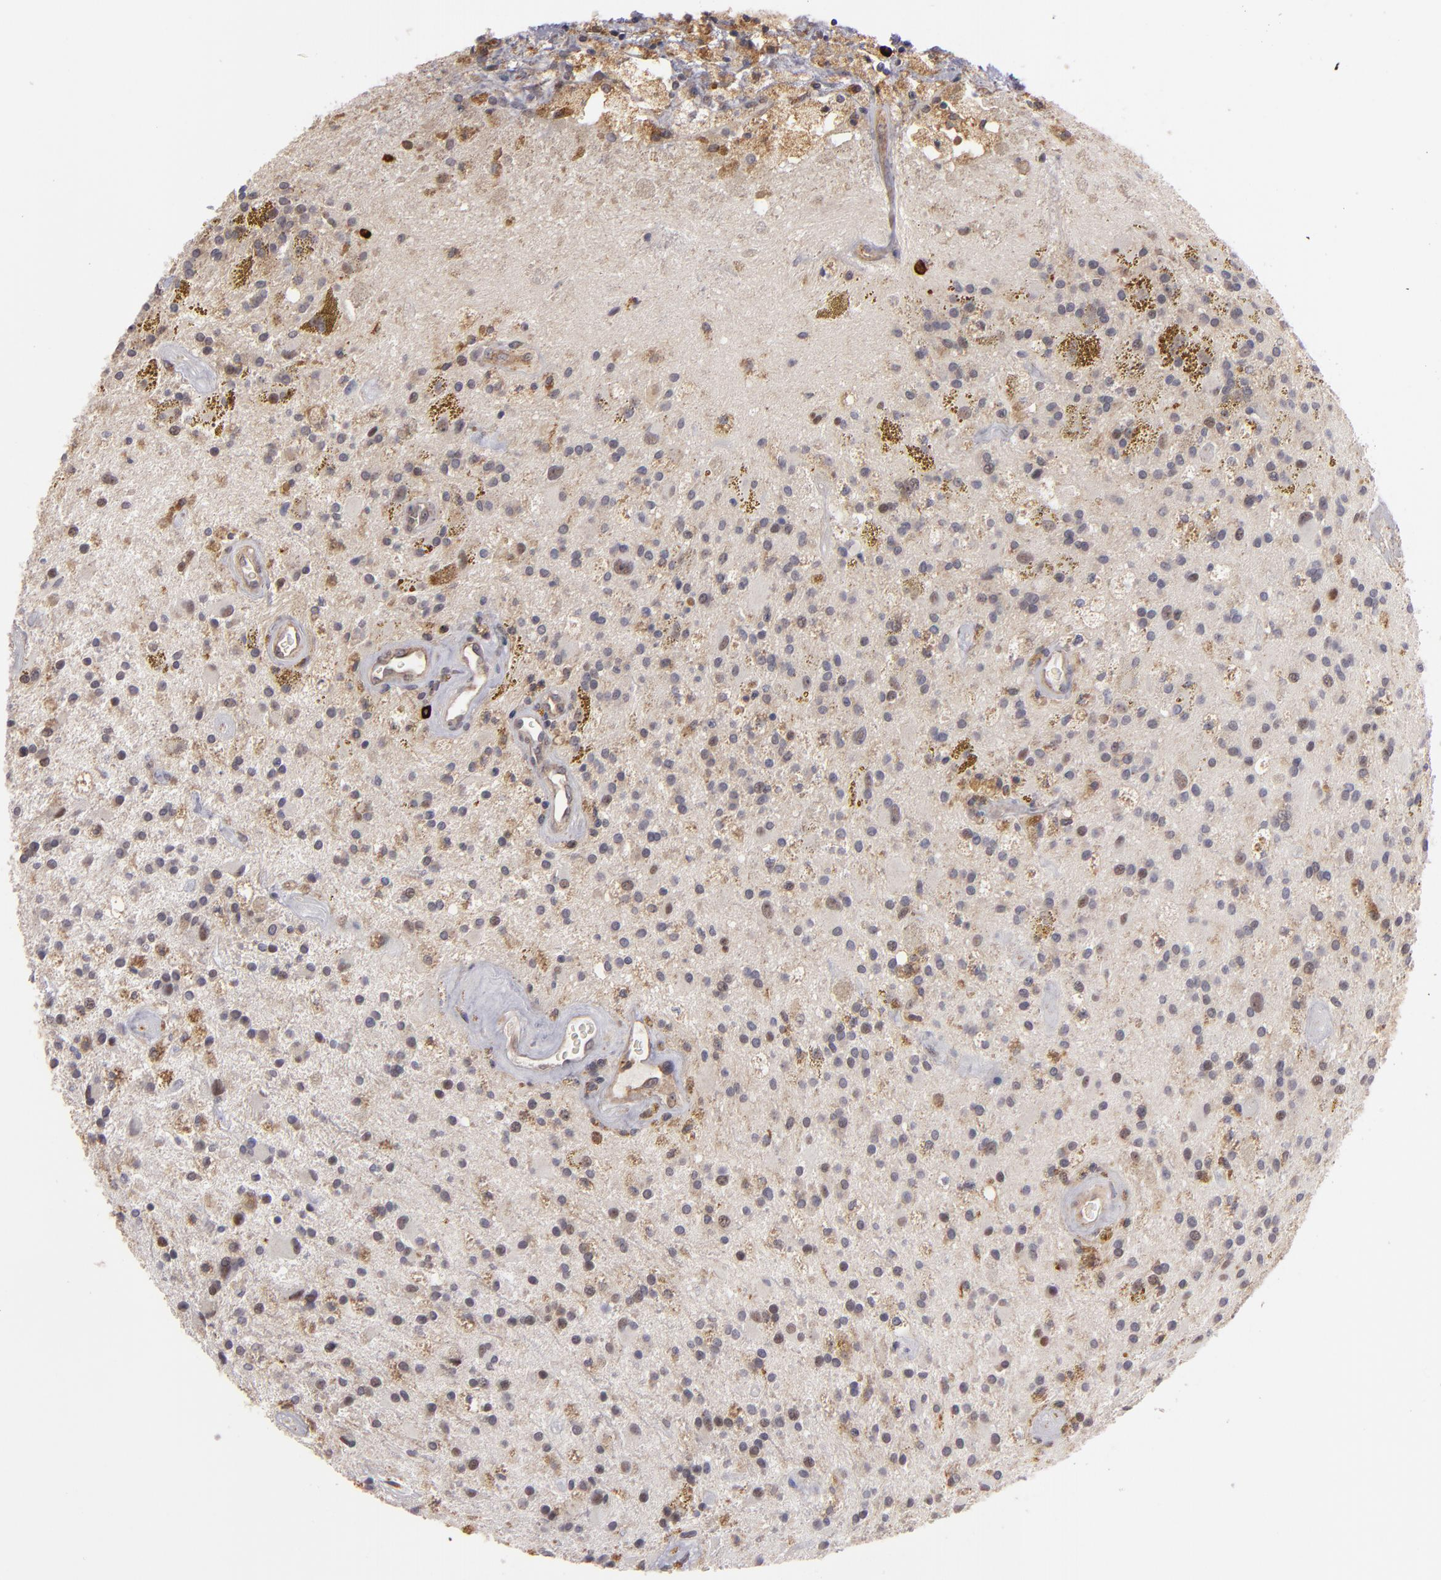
{"staining": {"intensity": "weak", "quantity": "<25%", "location": "nuclear"}, "tissue": "glioma", "cell_type": "Tumor cells", "image_type": "cancer", "snomed": [{"axis": "morphology", "description": "Glioma, malignant, Low grade"}, {"axis": "topography", "description": "Brain"}], "caption": "Tumor cells show no significant protein expression in malignant low-grade glioma.", "gene": "STX3", "patient": {"sex": "male", "age": 58}}